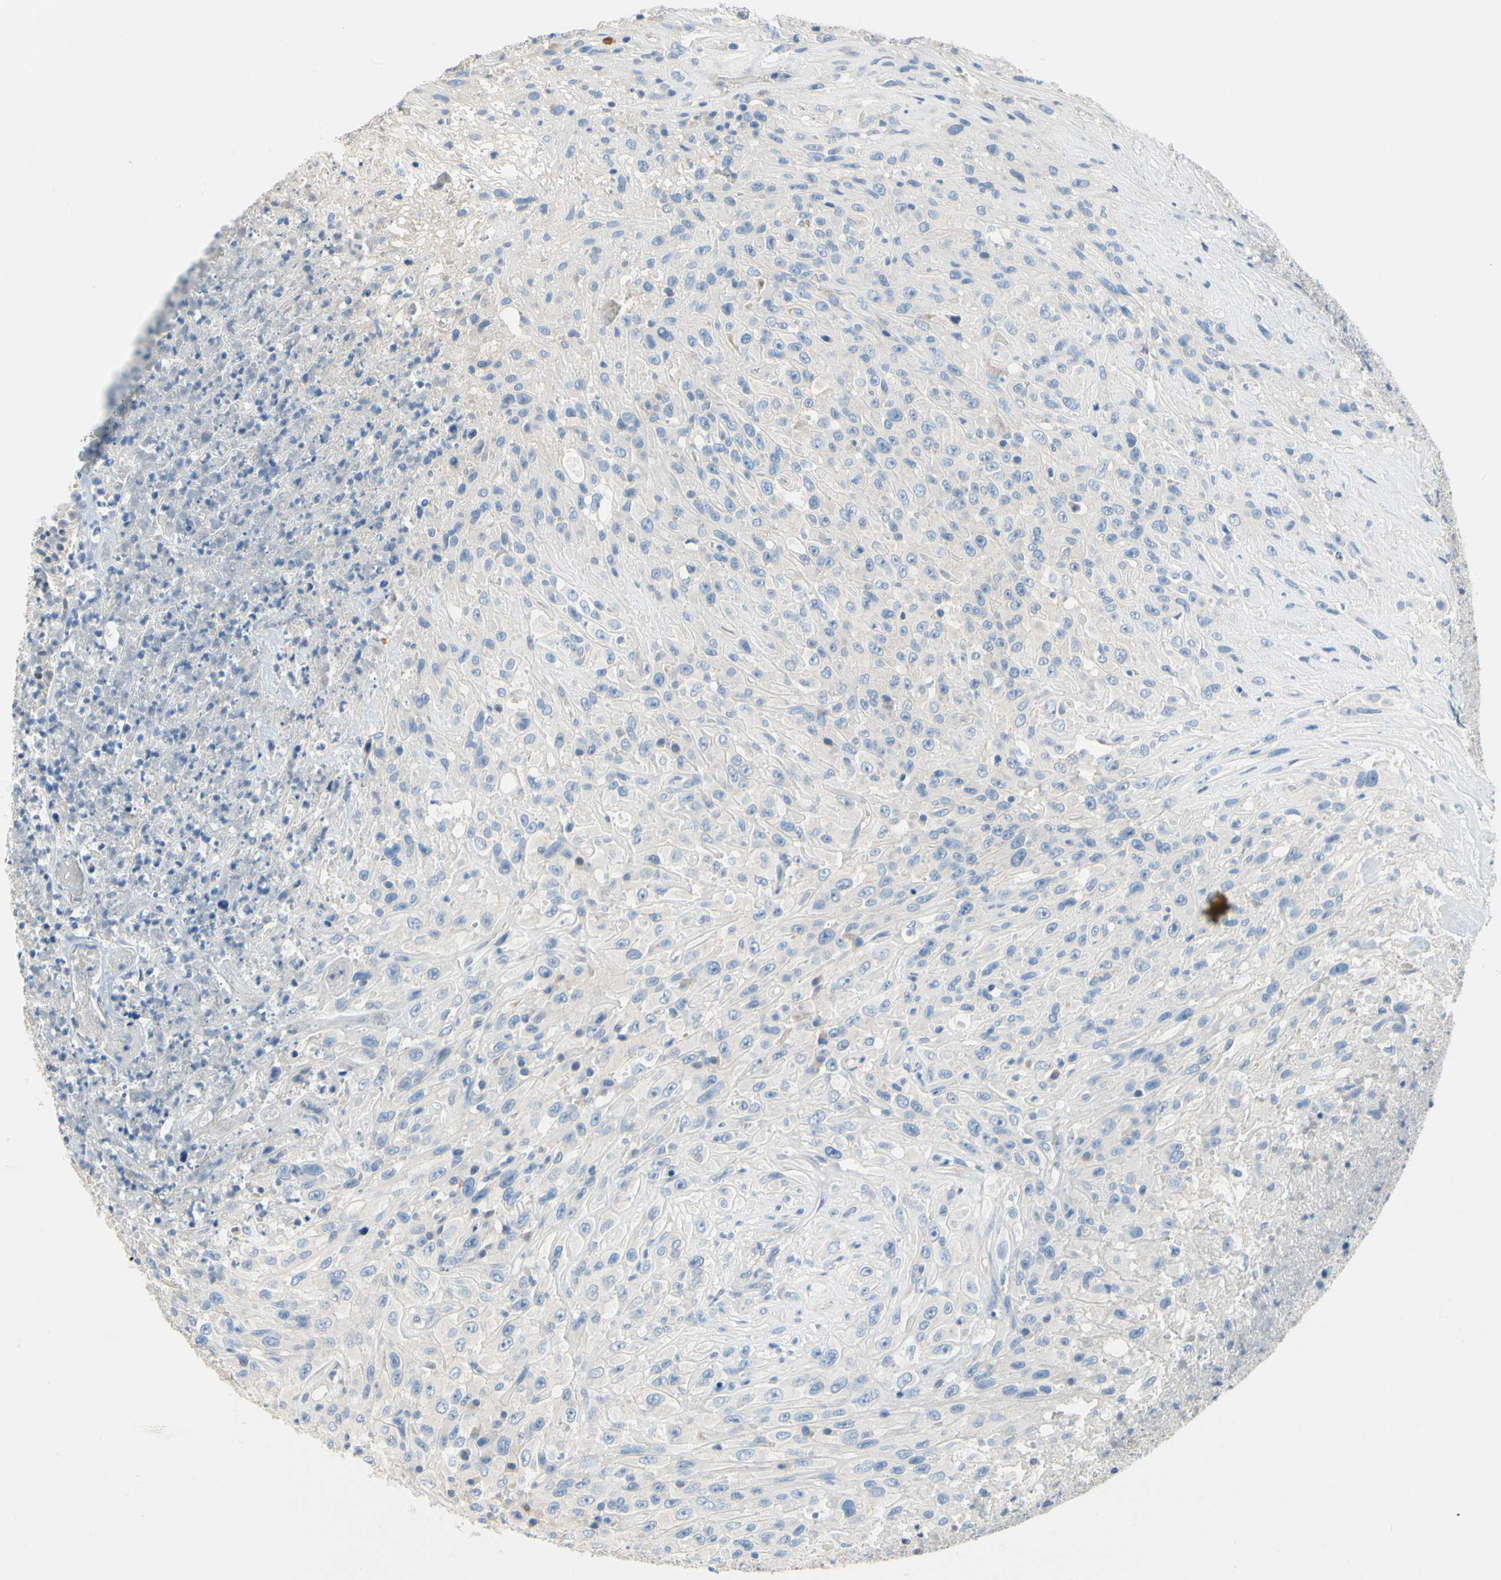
{"staining": {"intensity": "negative", "quantity": "none", "location": "none"}, "tissue": "urothelial cancer", "cell_type": "Tumor cells", "image_type": "cancer", "snomed": [{"axis": "morphology", "description": "Urothelial carcinoma, High grade"}, {"axis": "topography", "description": "Urinary bladder"}], "caption": "The IHC image has no significant expression in tumor cells of urothelial cancer tissue.", "gene": "CA14", "patient": {"sex": "male", "age": 66}}